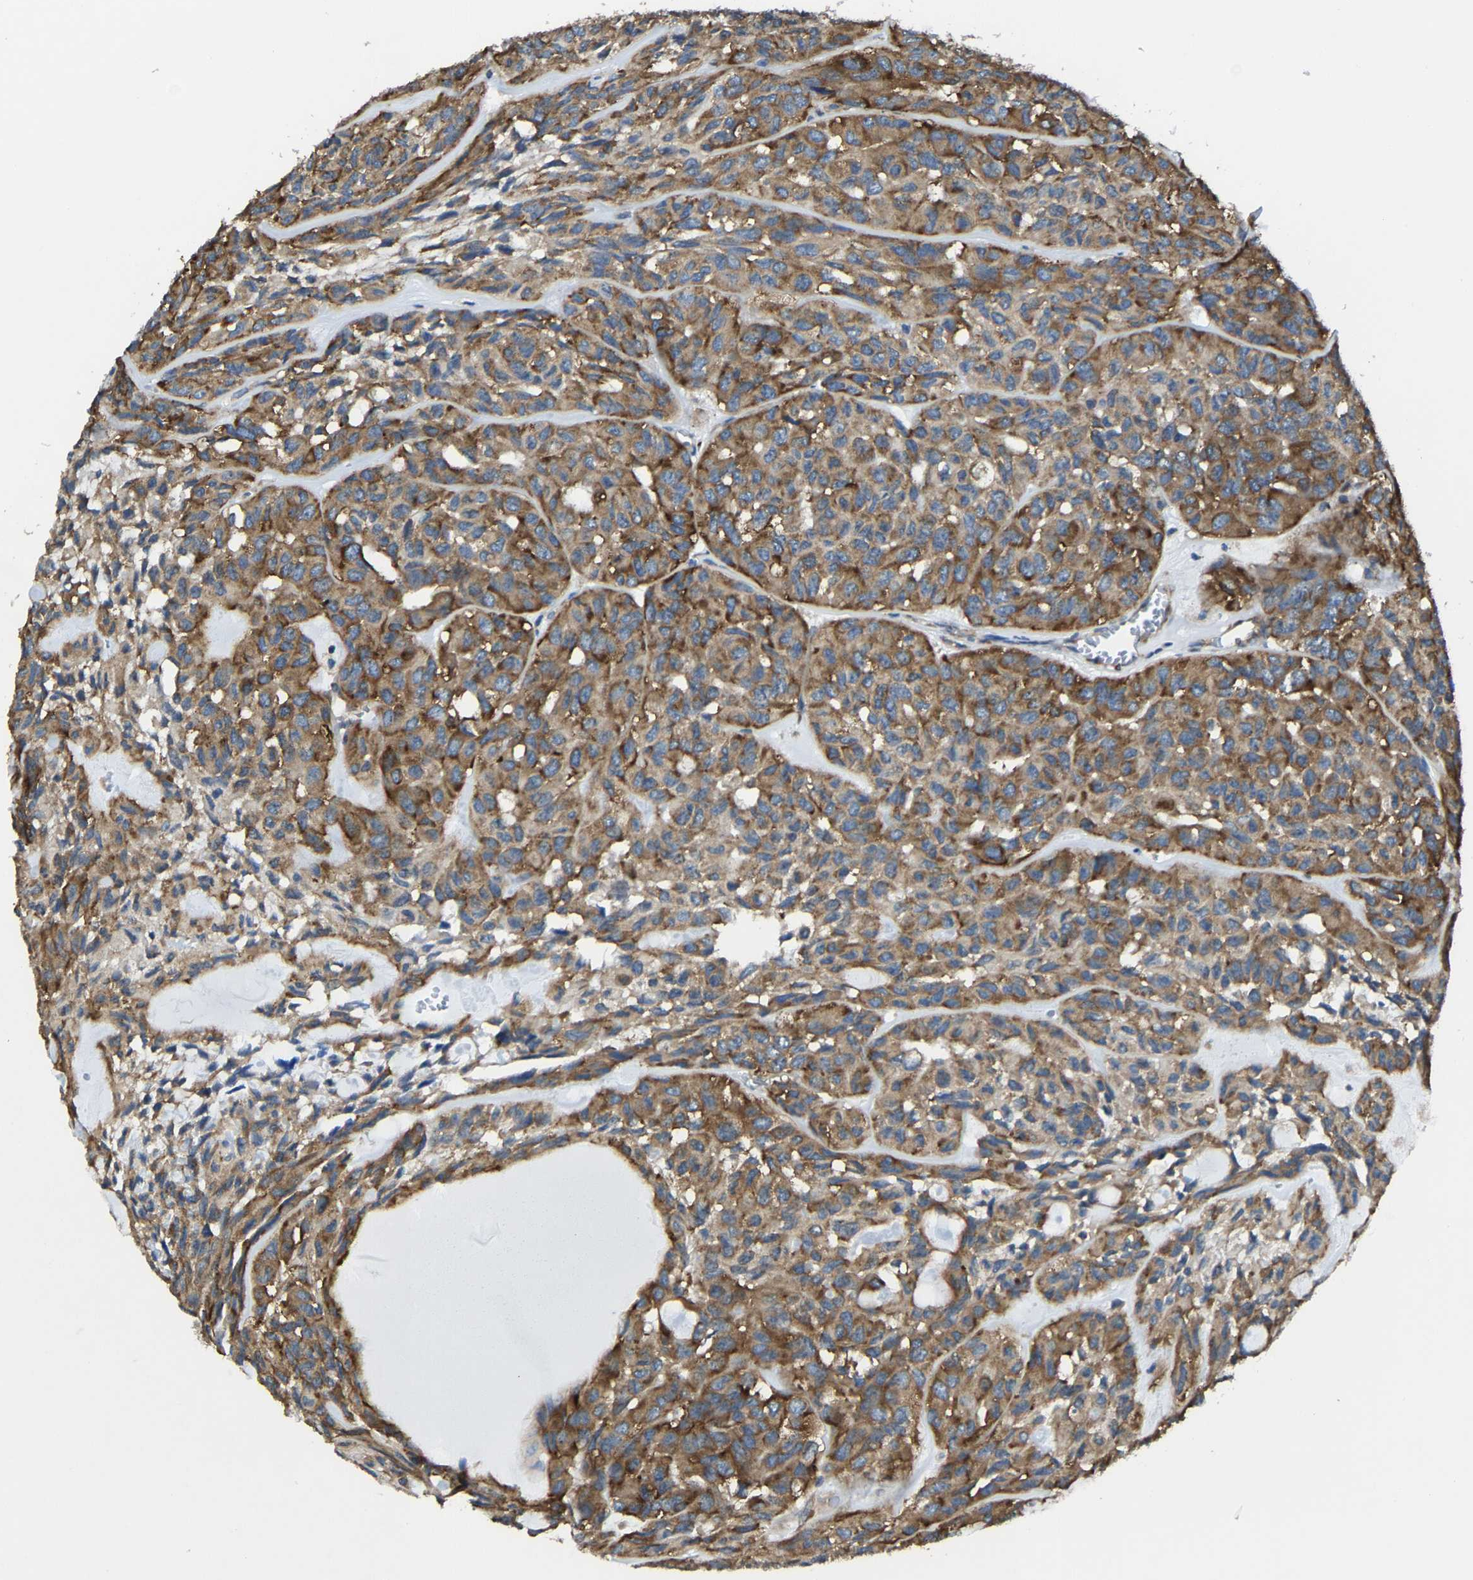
{"staining": {"intensity": "strong", "quantity": "25%-75%", "location": "cytoplasmic/membranous"}, "tissue": "head and neck cancer", "cell_type": "Tumor cells", "image_type": "cancer", "snomed": [{"axis": "morphology", "description": "Adenocarcinoma, NOS"}, {"axis": "topography", "description": "Salivary gland, NOS"}, {"axis": "topography", "description": "Head-Neck"}], "caption": "A micrograph of head and neck cancer (adenocarcinoma) stained for a protein reveals strong cytoplasmic/membranous brown staining in tumor cells.", "gene": "G3BP2", "patient": {"sex": "female", "age": 76}}